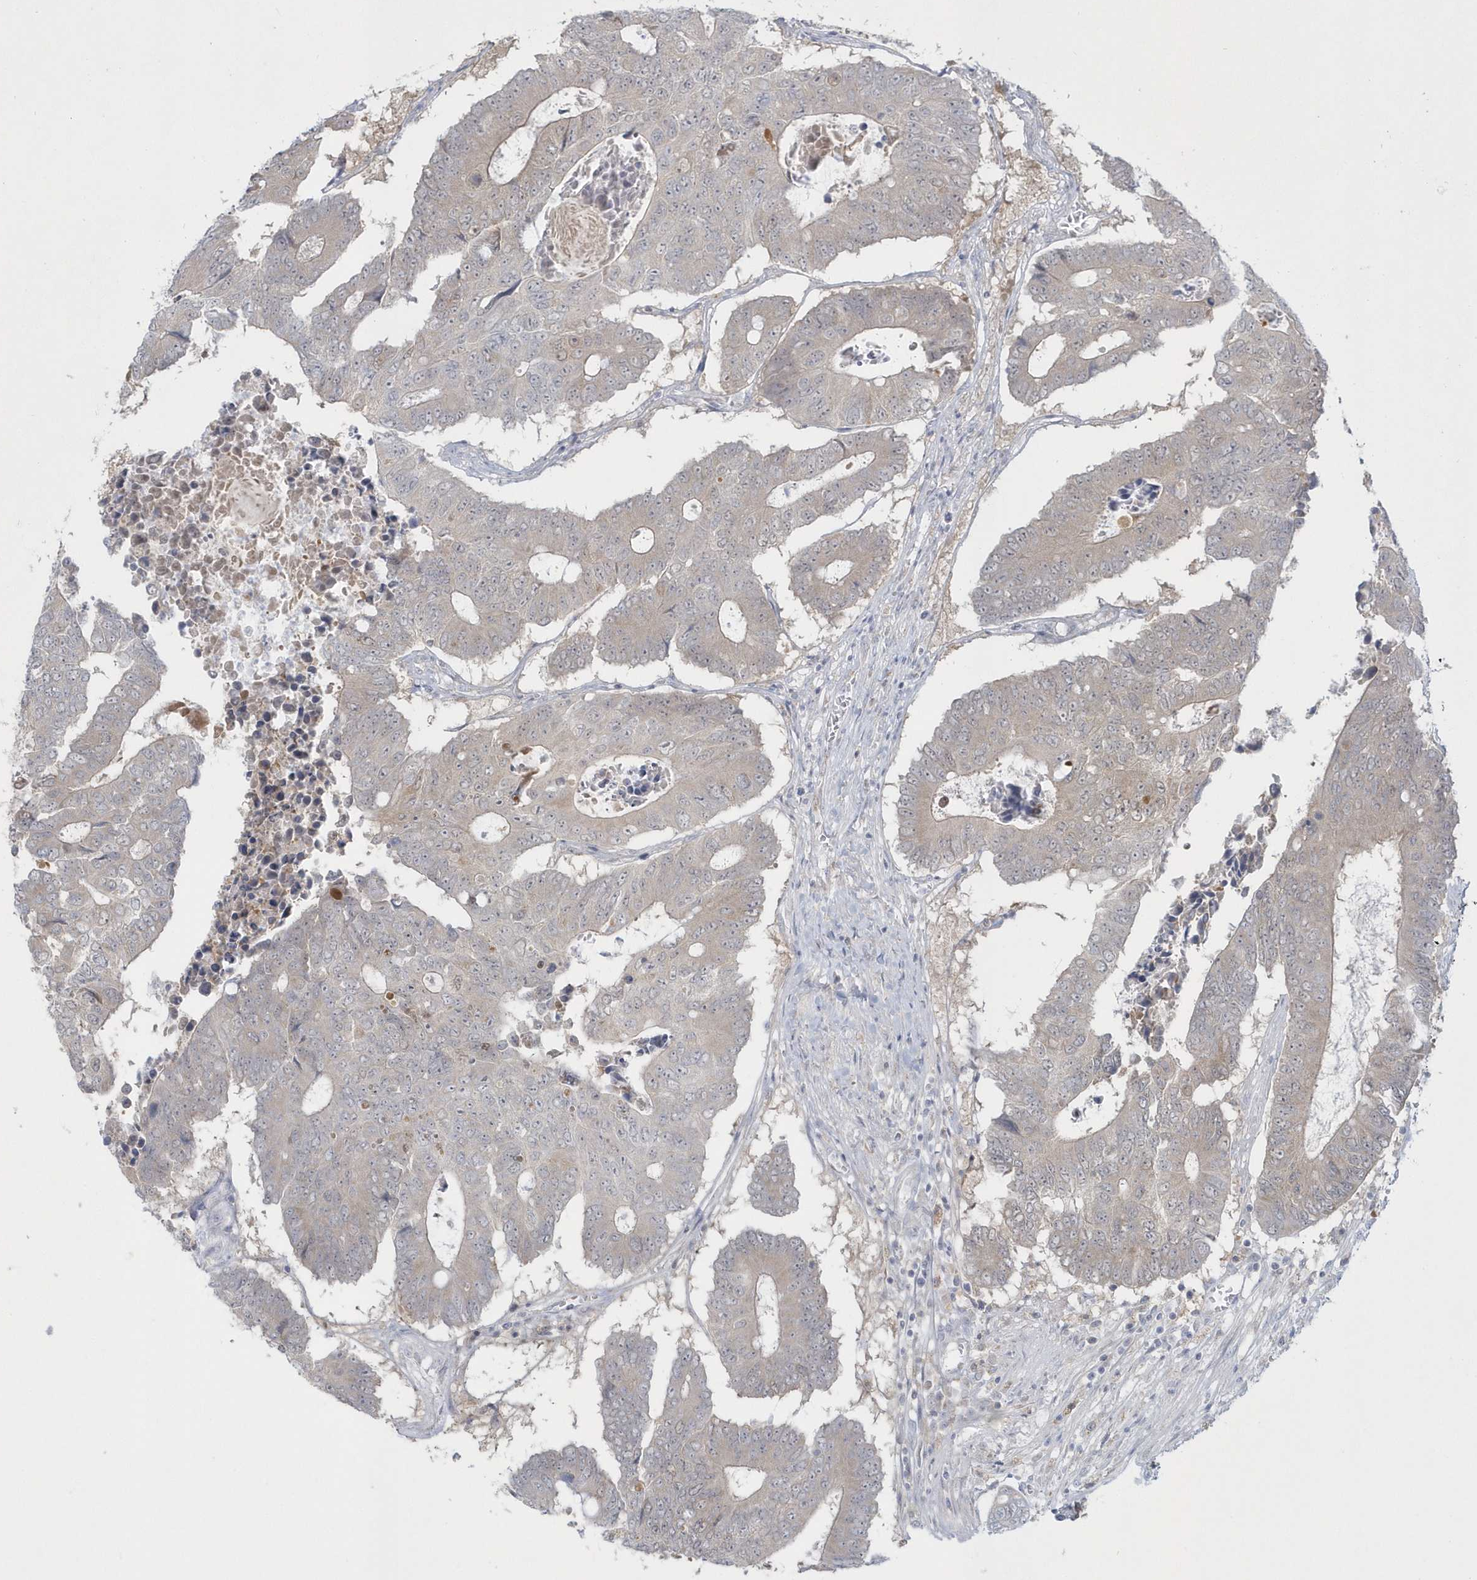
{"staining": {"intensity": "weak", "quantity": "<25%", "location": "cytoplasmic/membranous"}, "tissue": "colorectal cancer", "cell_type": "Tumor cells", "image_type": "cancer", "snomed": [{"axis": "morphology", "description": "Adenocarcinoma, NOS"}, {"axis": "topography", "description": "Colon"}], "caption": "Tumor cells show no significant positivity in colorectal adenocarcinoma.", "gene": "PCBD1", "patient": {"sex": "male", "age": 87}}